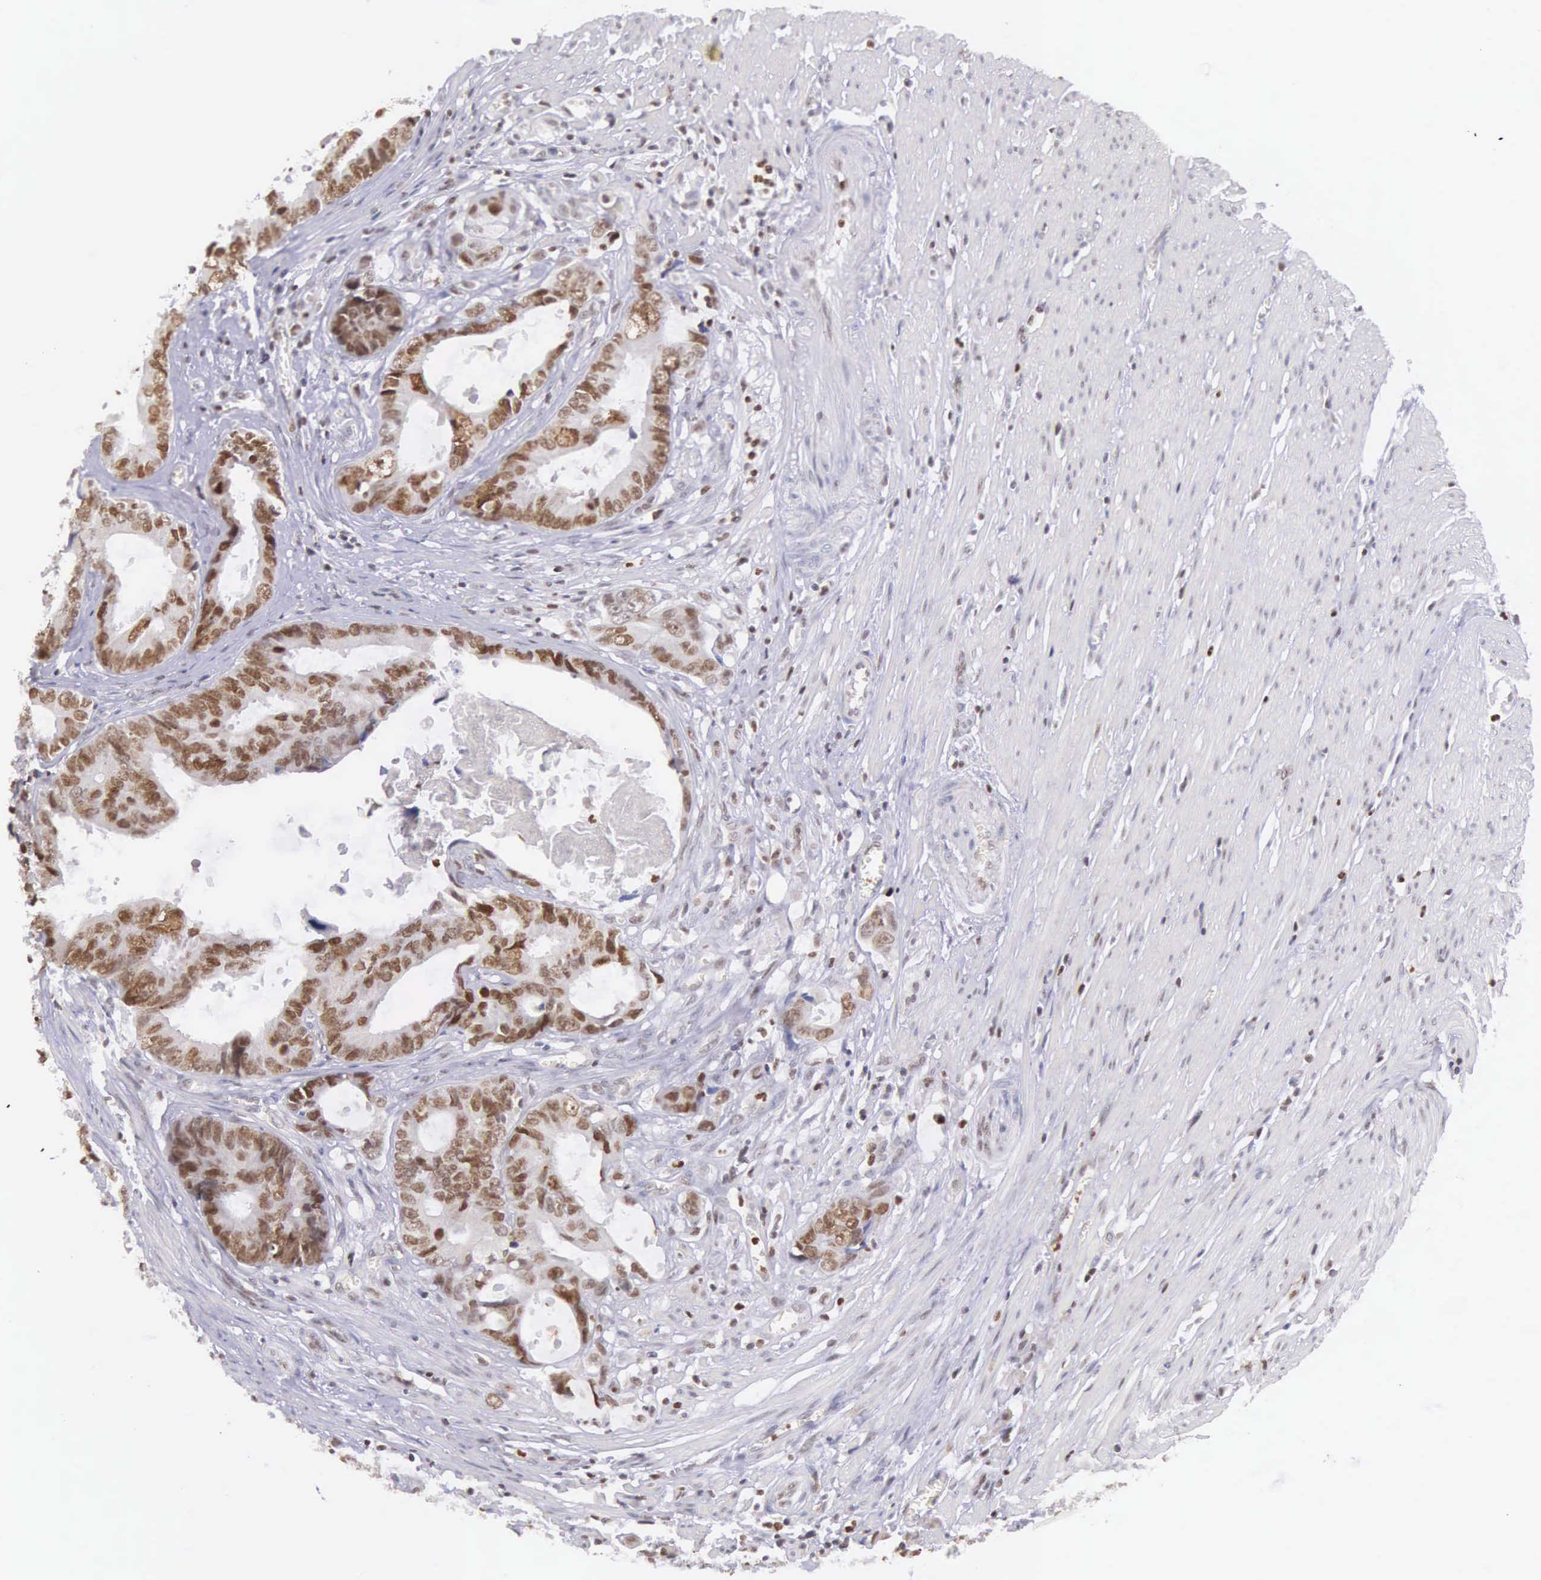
{"staining": {"intensity": "moderate", "quantity": ">75%", "location": "nuclear"}, "tissue": "colorectal cancer", "cell_type": "Tumor cells", "image_type": "cancer", "snomed": [{"axis": "morphology", "description": "Adenocarcinoma, NOS"}, {"axis": "topography", "description": "Rectum"}], "caption": "Moderate nuclear protein positivity is seen in about >75% of tumor cells in colorectal cancer (adenocarcinoma).", "gene": "VRK1", "patient": {"sex": "female", "age": 98}}